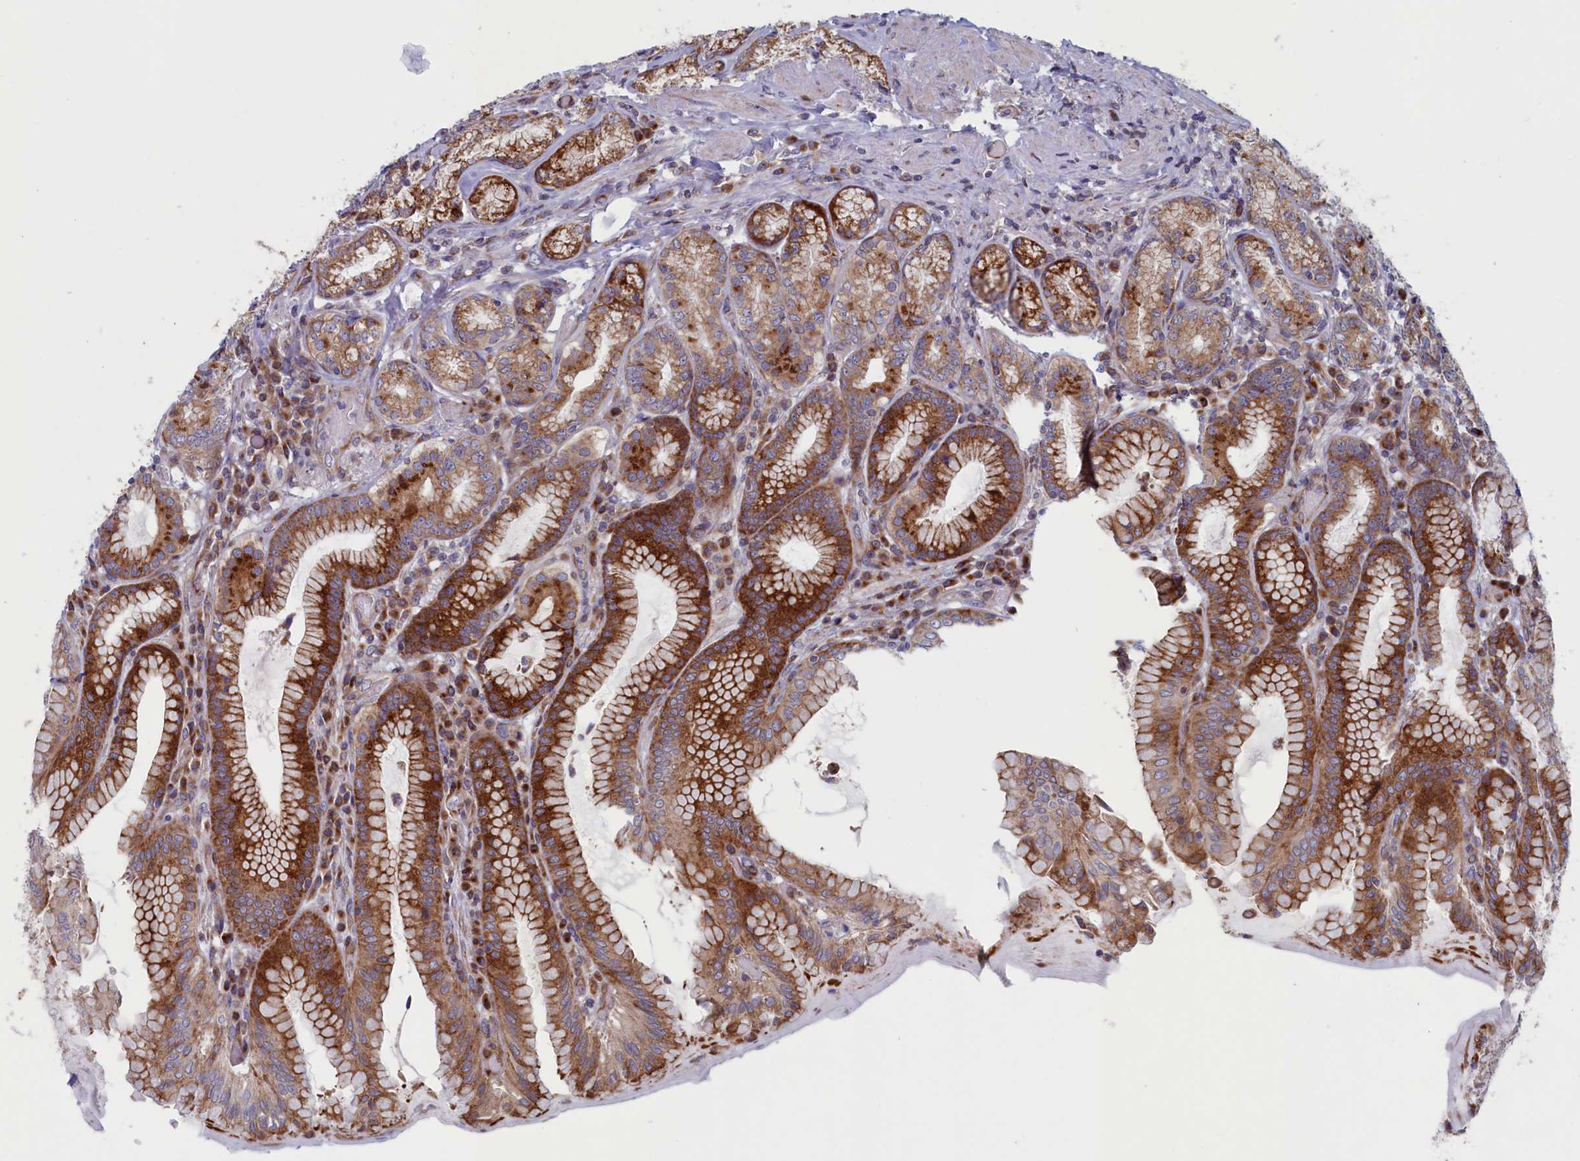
{"staining": {"intensity": "strong", "quantity": "25%-75%", "location": "cytoplasmic/membranous"}, "tissue": "stomach", "cell_type": "Glandular cells", "image_type": "normal", "snomed": [{"axis": "morphology", "description": "Normal tissue, NOS"}, {"axis": "topography", "description": "Stomach, upper"}, {"axis": "topography", "description": "Stomach, lower"}], "caption": "This histopathology image exhibits immunohistochemistry (IHC) staining of unremarkable stomach, with high strong cytoplasmic/membranous positivity in about 25%-75% of glandular cells.", "gene": "MTFMT", "patient": {"sex": "female", "age": 76}}